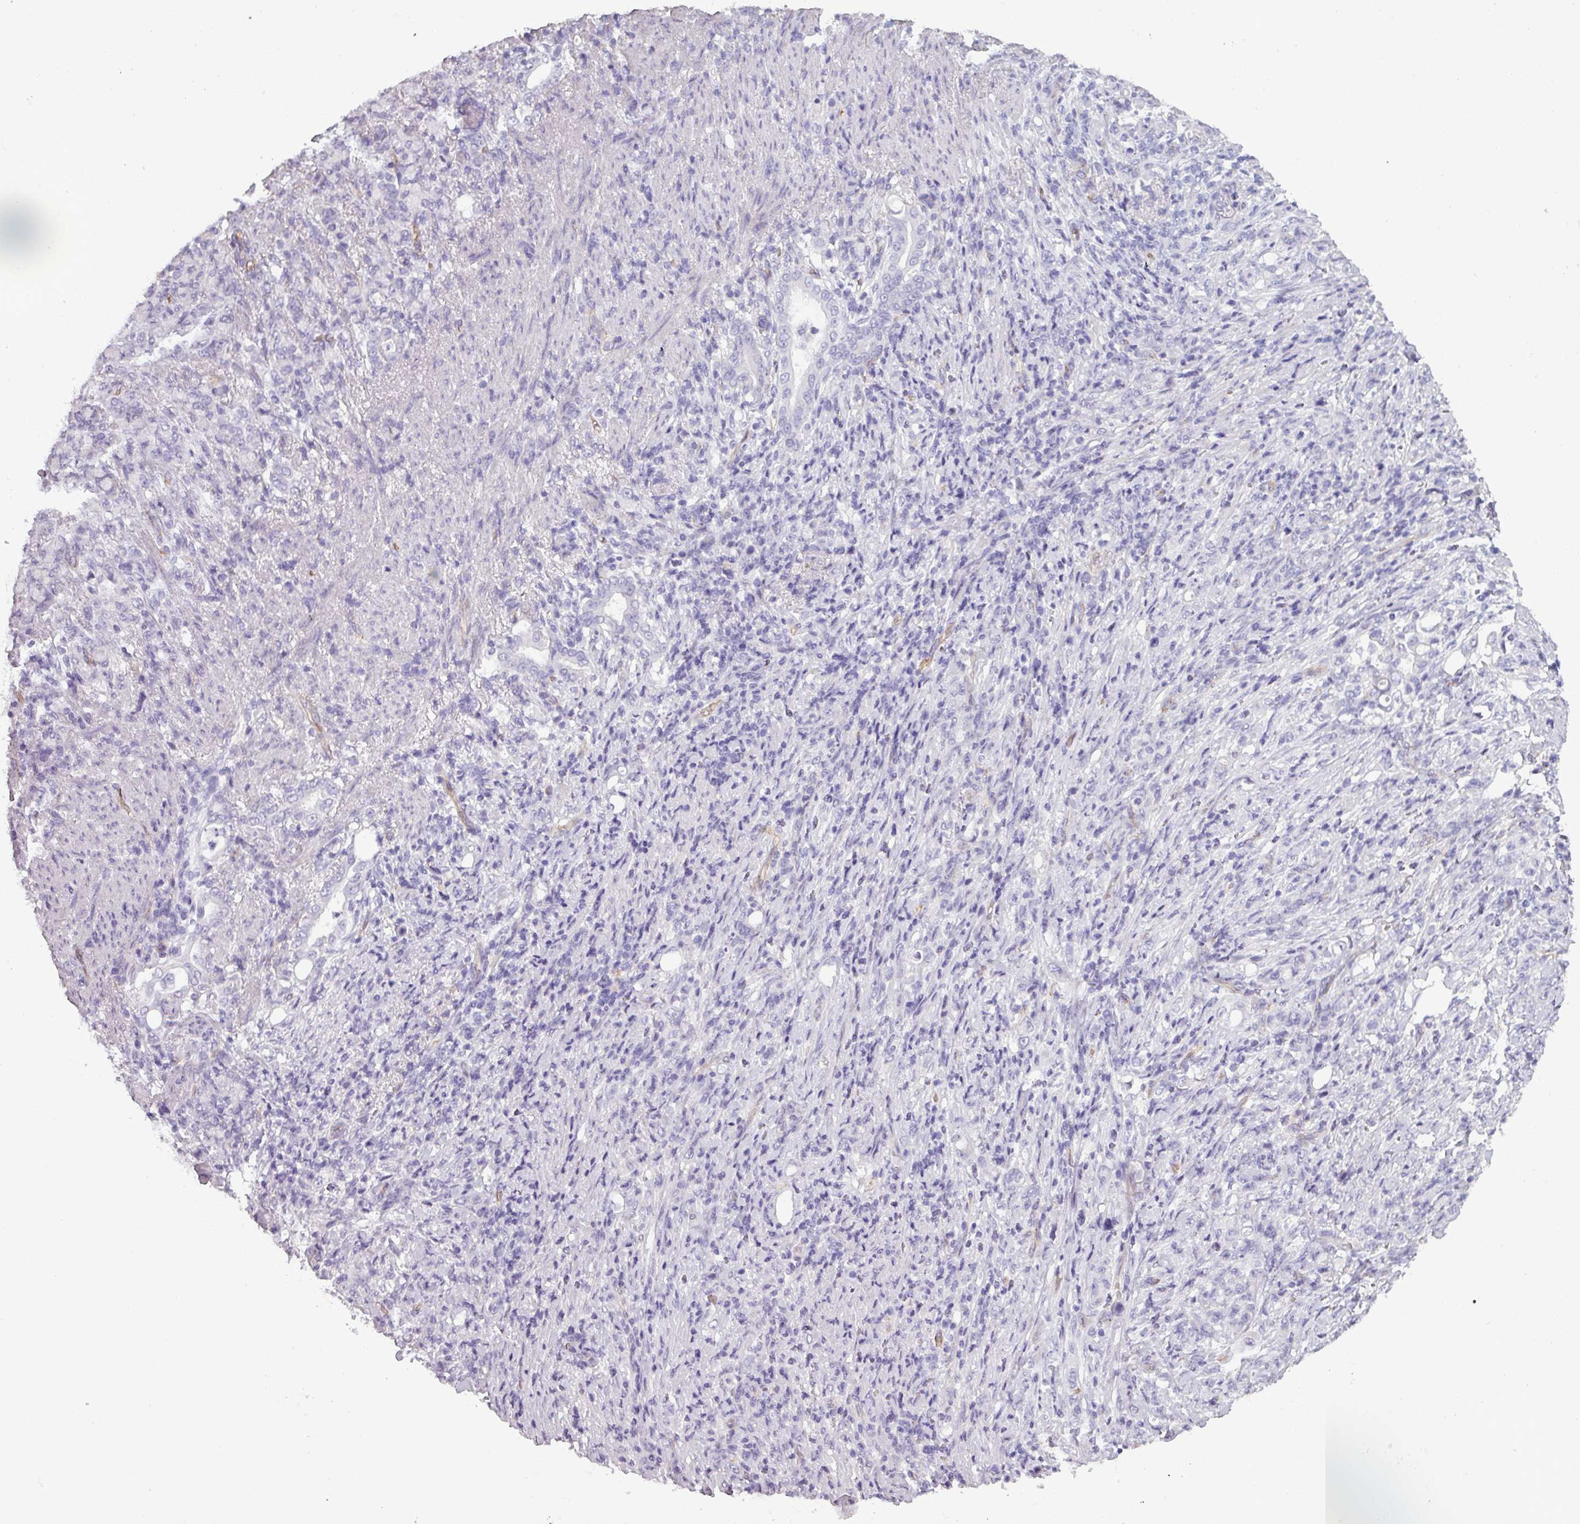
{"staining": {"intensity": "negative", "quantity": "none", "location": "none"}, "tissue": "stomach cancer", "cell_type": "Tumor cells", "image_type": "cancer", "snomed": [{"axis": "morphology", "description": "Normal tissue, NOS"}, {"axis": "morphology", "description": "Adenocarcinoma, NOS"}, {"axis": "topography", "description": "Stomach"}], "caption": "An image of human stomach cancer is negative for staining in tumor cells. Nuclei are stained in blue.", "gene": "AREL1", "patient": {"sex": "female", "age": 79}}